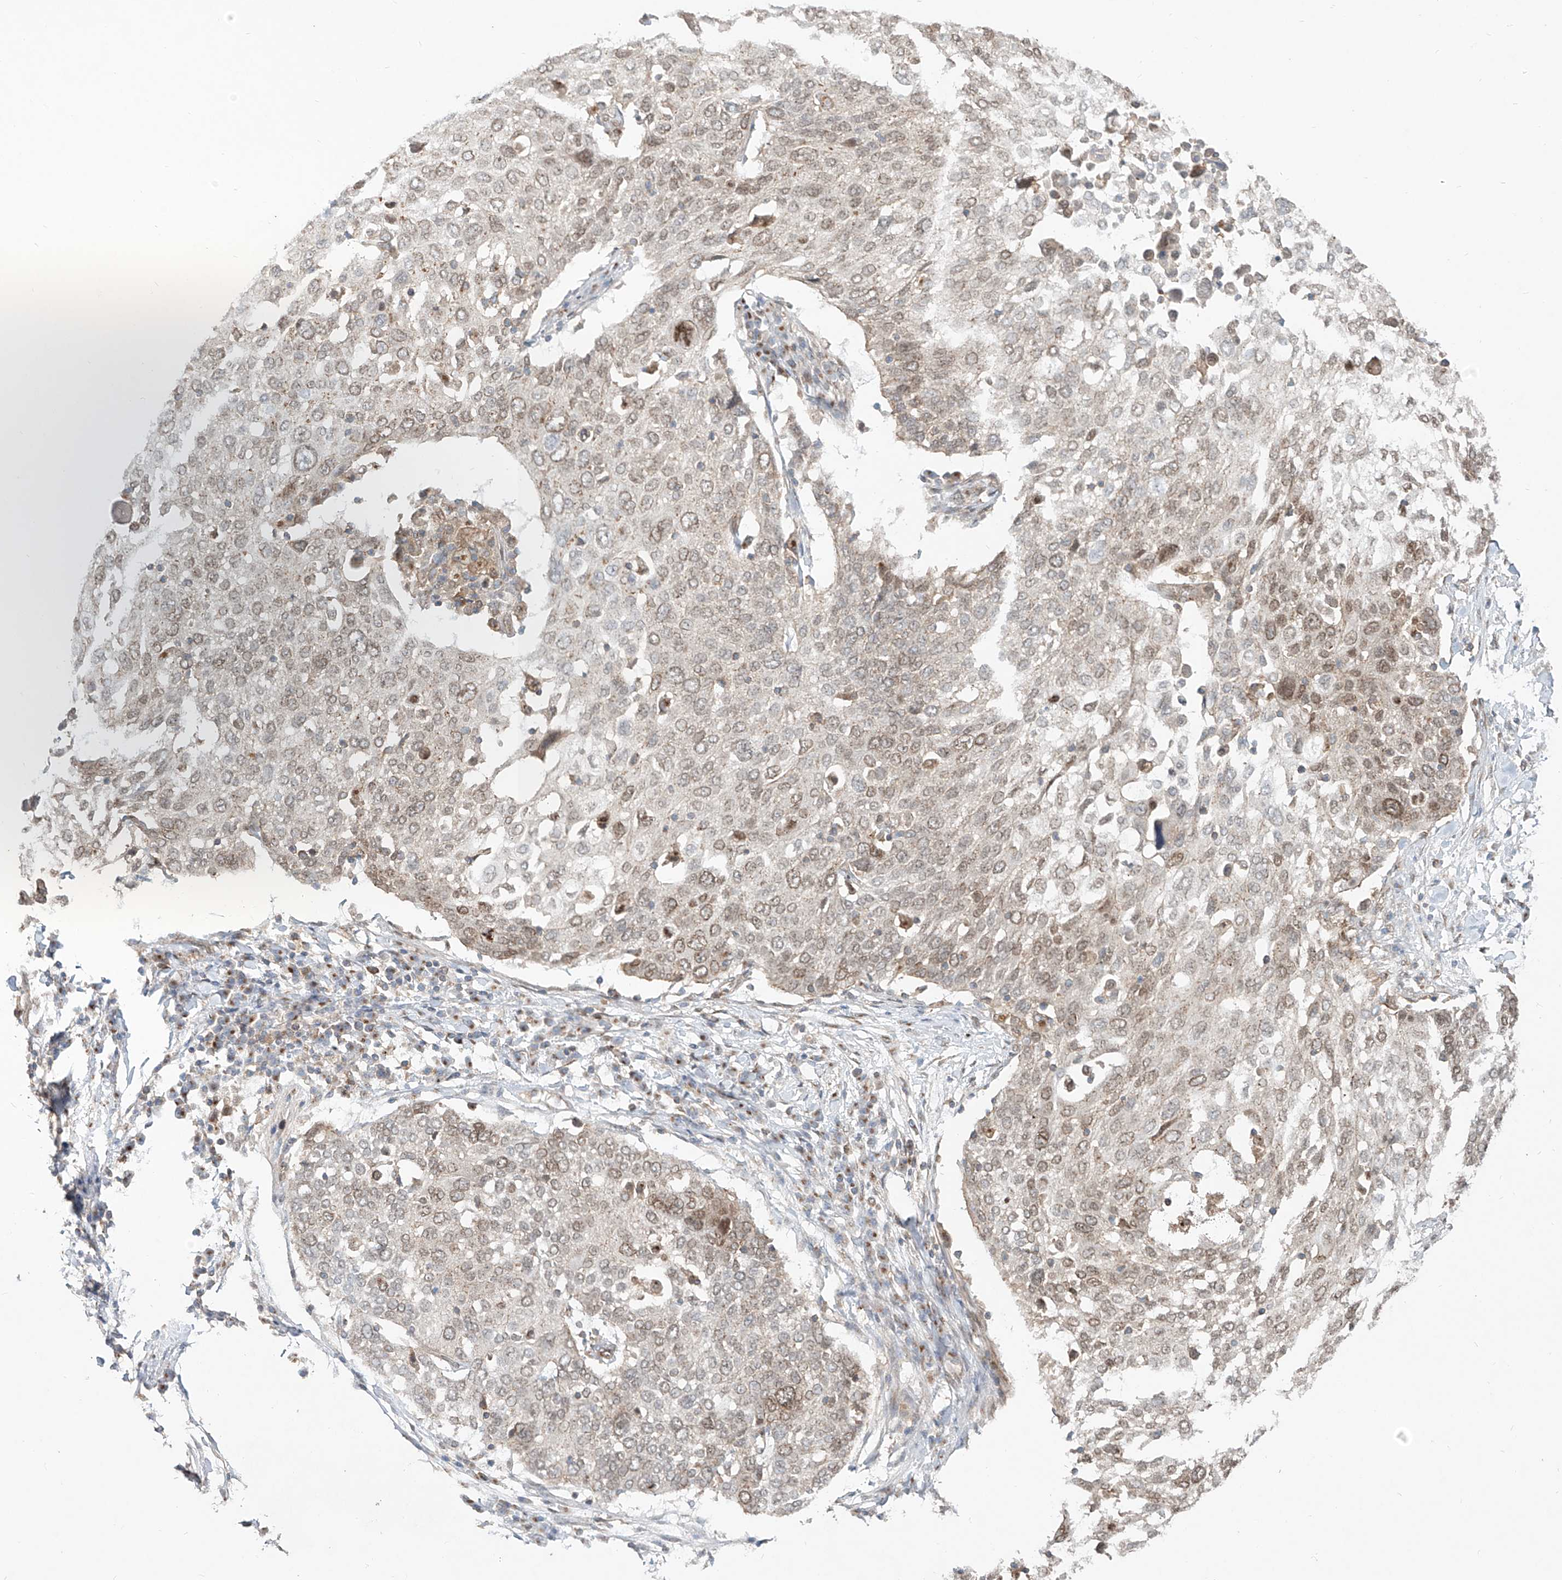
{"staining": {"intensity": "weak", "quantity": ">75%", "location": "cytoplasmic/membranous,nuclear"}, "tissue": "lung cancer", "cell_type": "Tumor cells", "image_type": "cancer", "snomed": [{"axis": "morphology", "description": "Squamous cell carcinoma, NOS"}, {"axis": "topography", "description": "Lung"}], "caption": "A brown stain labels weak cytoplasmic/membranous and nuclear staining of a protein in human squamous cell carcinoma (lung) tumor cells. The staining was performed using DAB (3,3'-diaminobenzidine), with brown indicating positive protein expression. Nuclei are stained blue with hematoxylin.", "gene": "CUX1", "patient": {"sex": "male", "age": 65}}